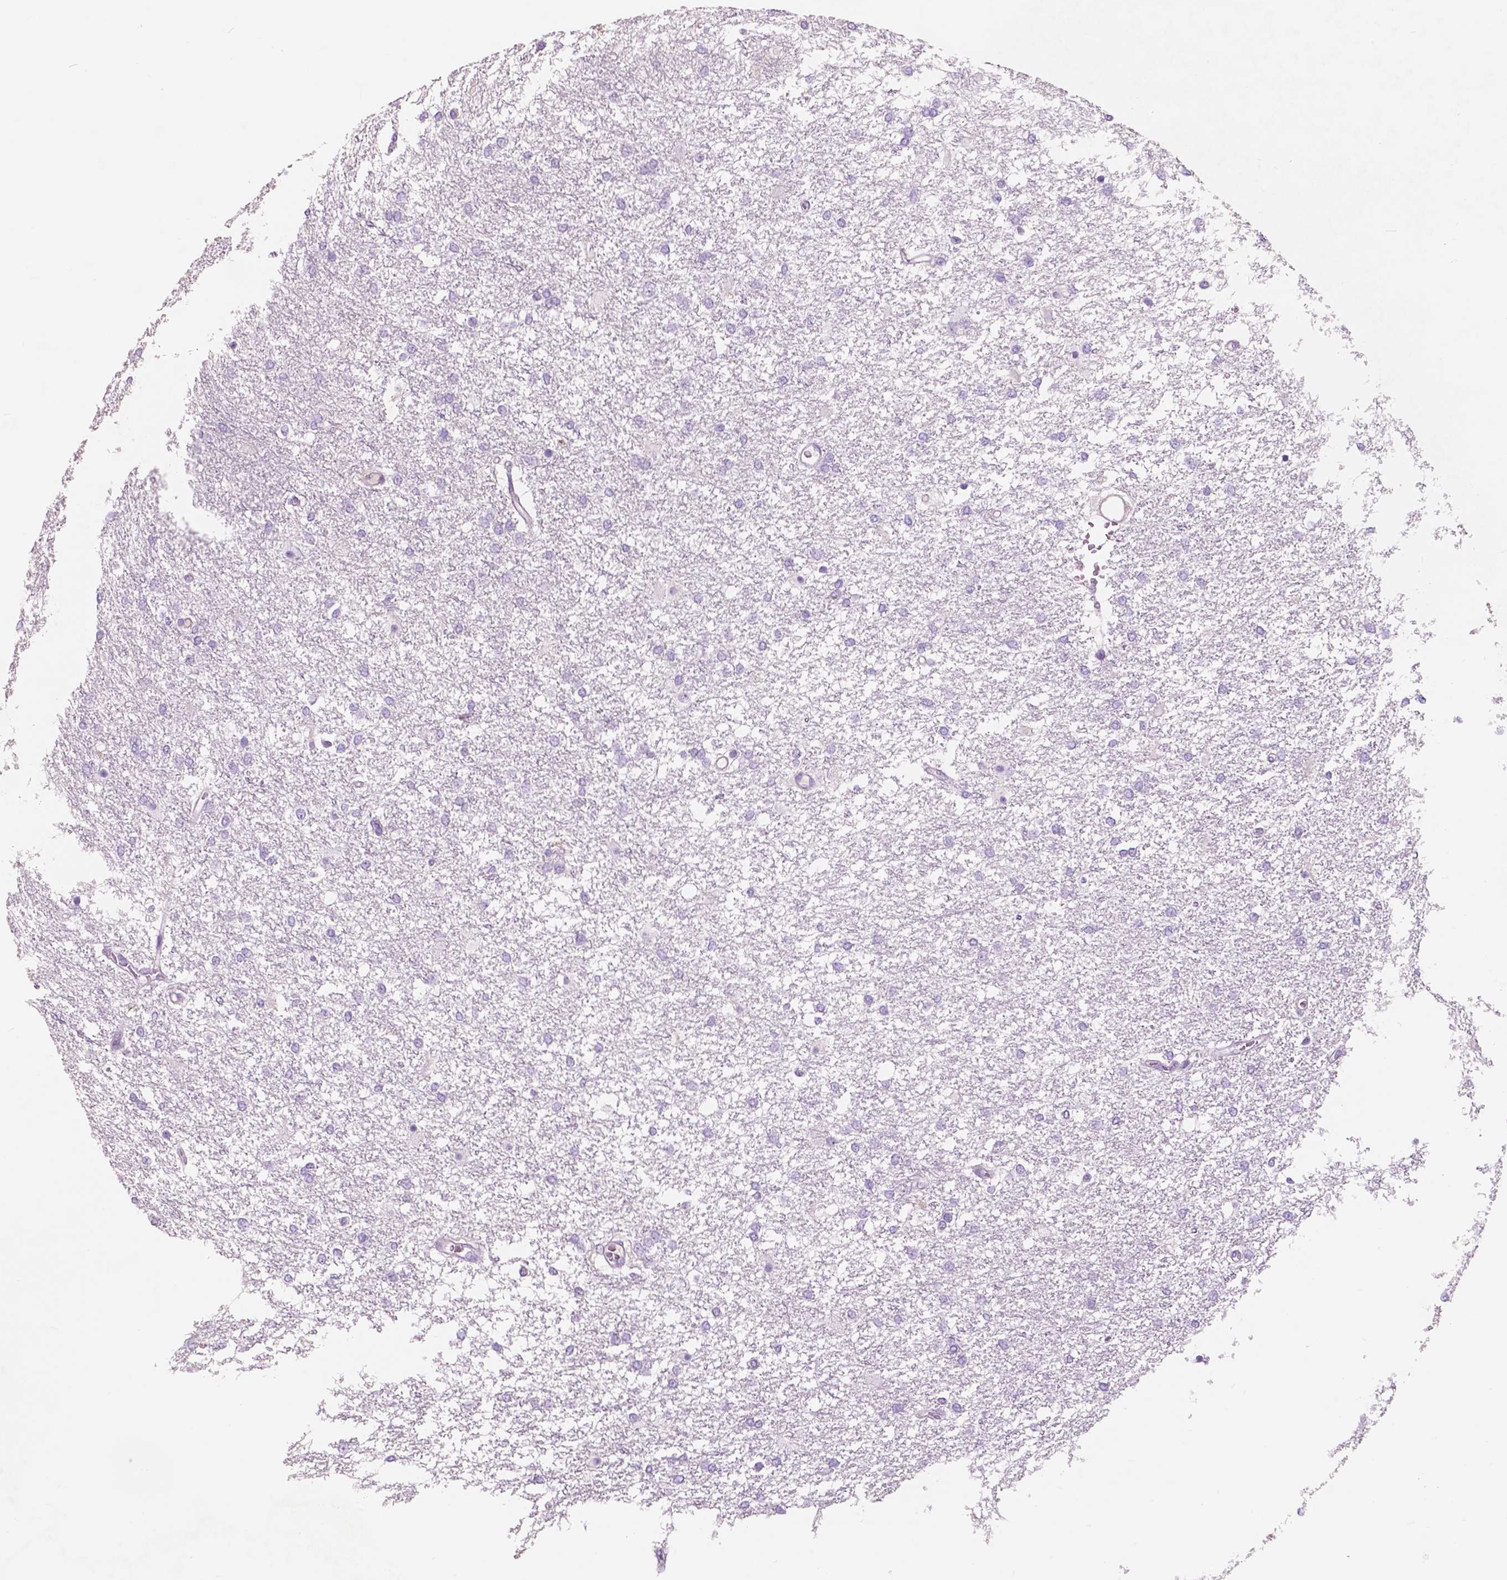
{"staining": {"intensity": "negative", "quantity": "none", "location": "none"}, "tissue": "glioma", "cell_type": "Tumor cells", "image_type": "cancer", "snomed": [{"axis": "morphology", "description": "Glioma, malignant, High grade"}, {"axis": "topography", "description": "Brain"}], "caption": "The image displays no significant expression in tumor cells of malignant high-grade glioma. (Stains: DAB (3,3'-diaminobenzidine) immunohistochemistry (IHC) with hematoxylin counter stain, Microscopy: brightfield microscopy at high magnification).", "gene": "CUZD1", "patient": {"sex": "female", "age": 61}}